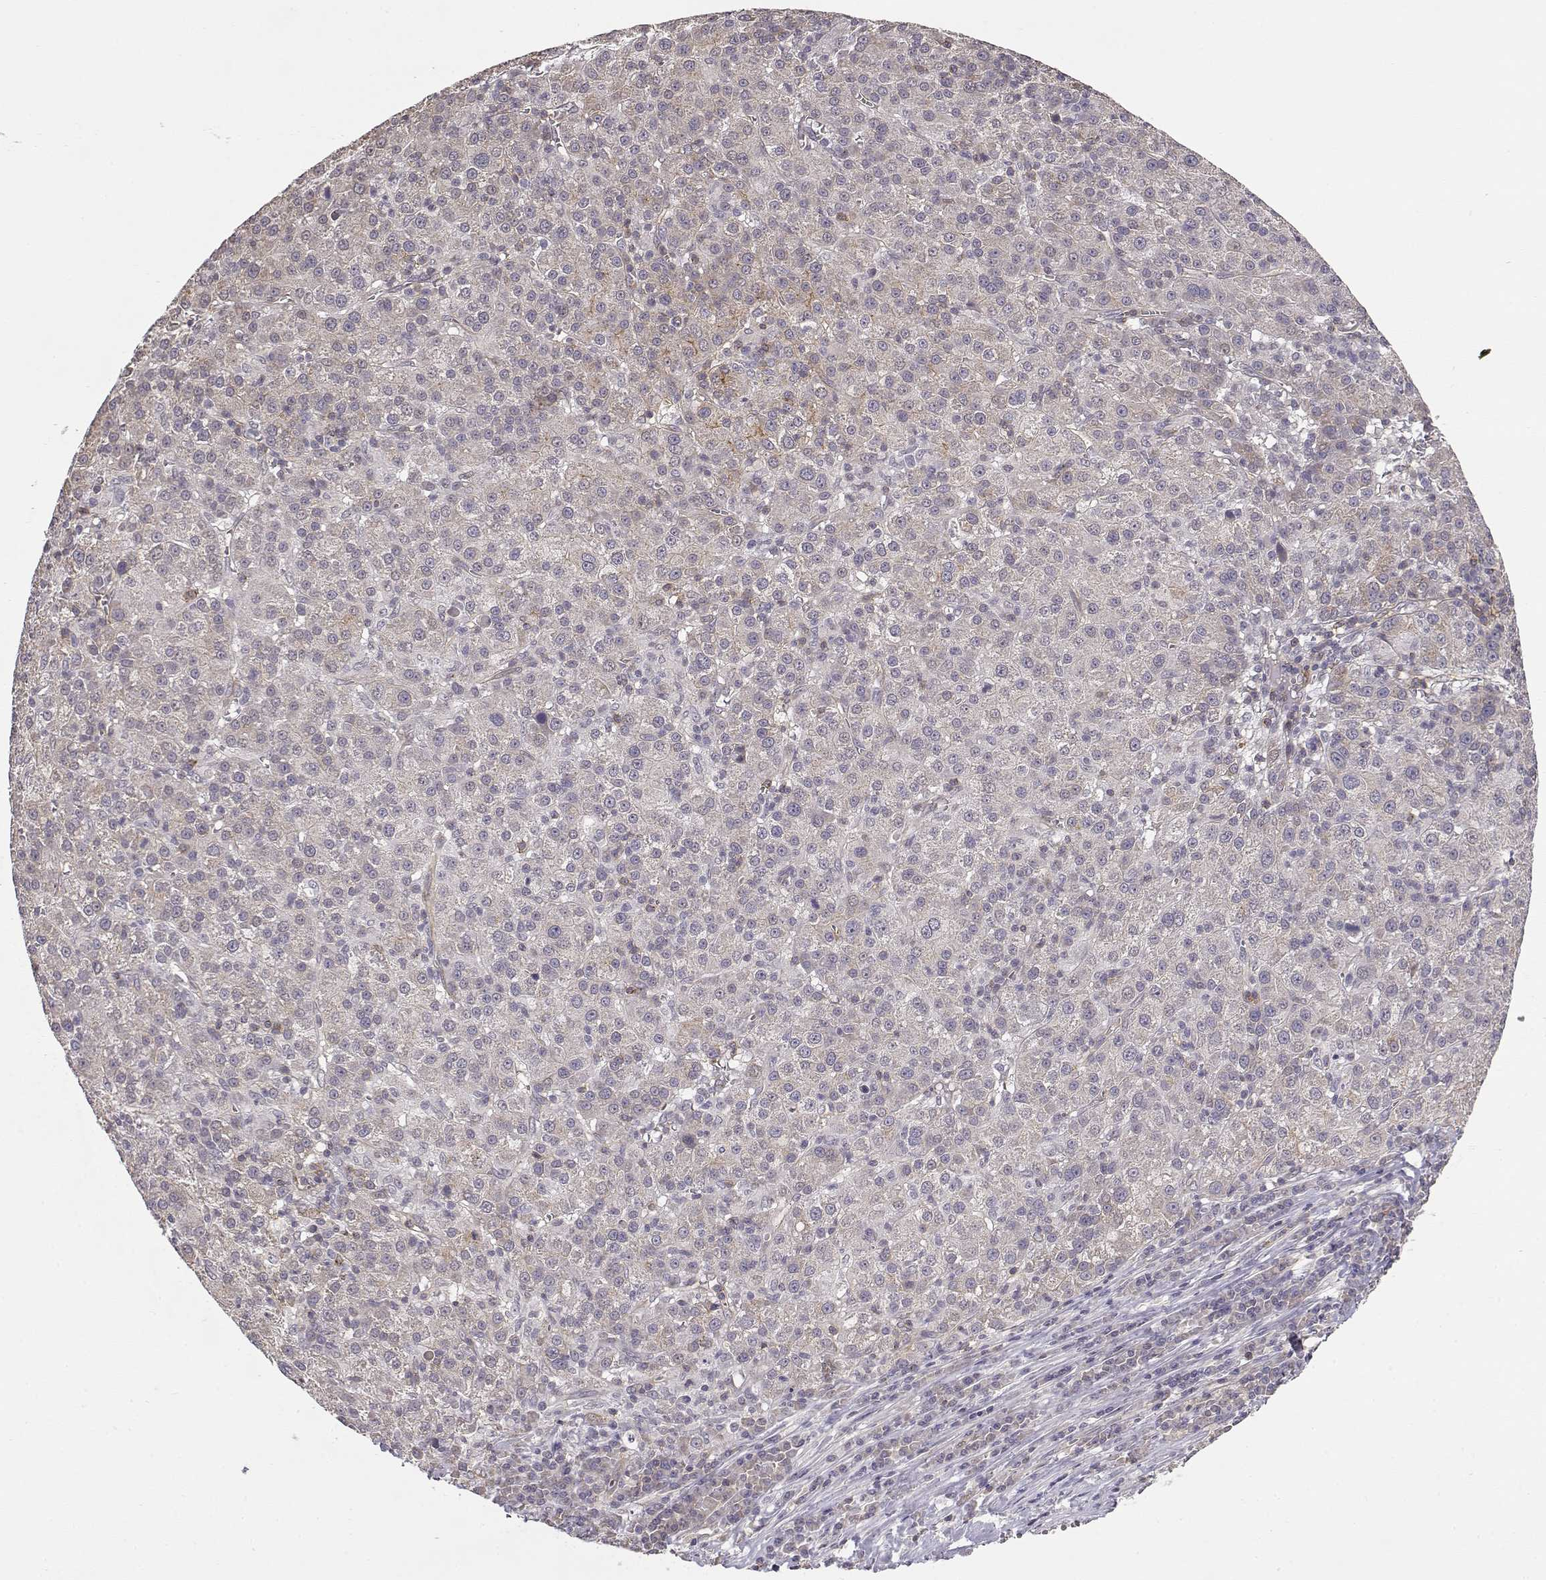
{"staining": {"intensity": "negative", "quantity": "none", "location": "none"}, "tissue": "liver cancer", "cell_type": "Tumor cells", "image_type": "cancer", "snomed": [{"axis": "morphology", "description": "Carcinoma, Hepatocellular, NOS"}, {"axis": "topography", "description": "Liver"}], "caption": "DAB (3,3'-diaminobenzidine) immunohistochemical staining of human liver hepatocellular carcinoma demonstrates no significant positivity in tumor cells.", "gene": "IFITM1", "patient": {"sex": "female", "age": 60}}